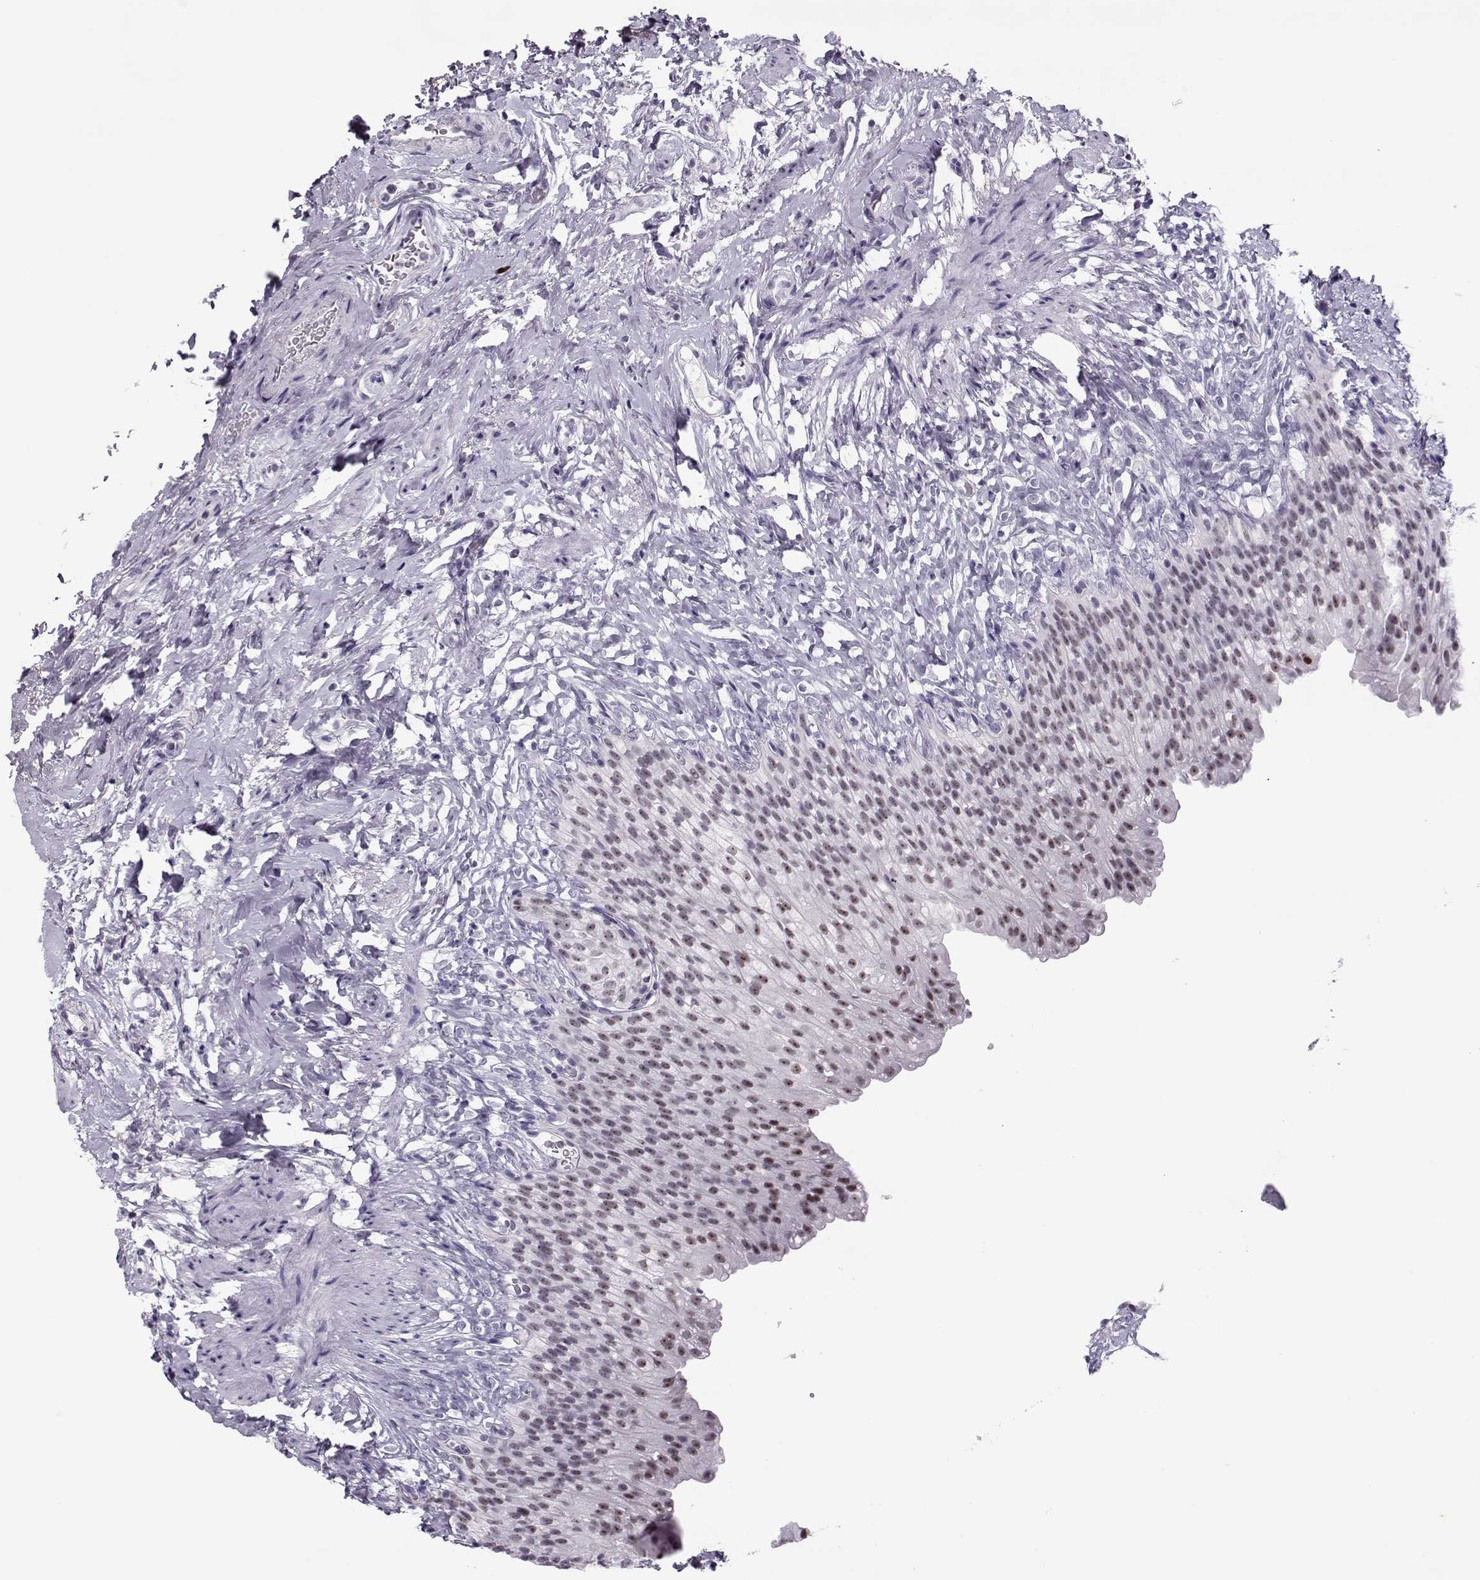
{"staining": {"intensity": "weak", "quantity": "25%-75%", "location": "nuclear"}, "tissue": "urinary bladder", "cell_type": "Urothelial cells", "image_type": "normal", "snomed": [{"axis": "morphology", "description": "Normal tissue, NOS"}, {"axis": "topography", "description": "Urinary bladder"}], "caption": "Immunohistochemistry (IHC) image of unremarkable urinary bladder stained for a protein (brown), which displays low levels of weak nuclear positivity in about 25%-75% of urothelial cells.", "gene": "SGO1", "patient": {"sex": "male", "age": 76}}